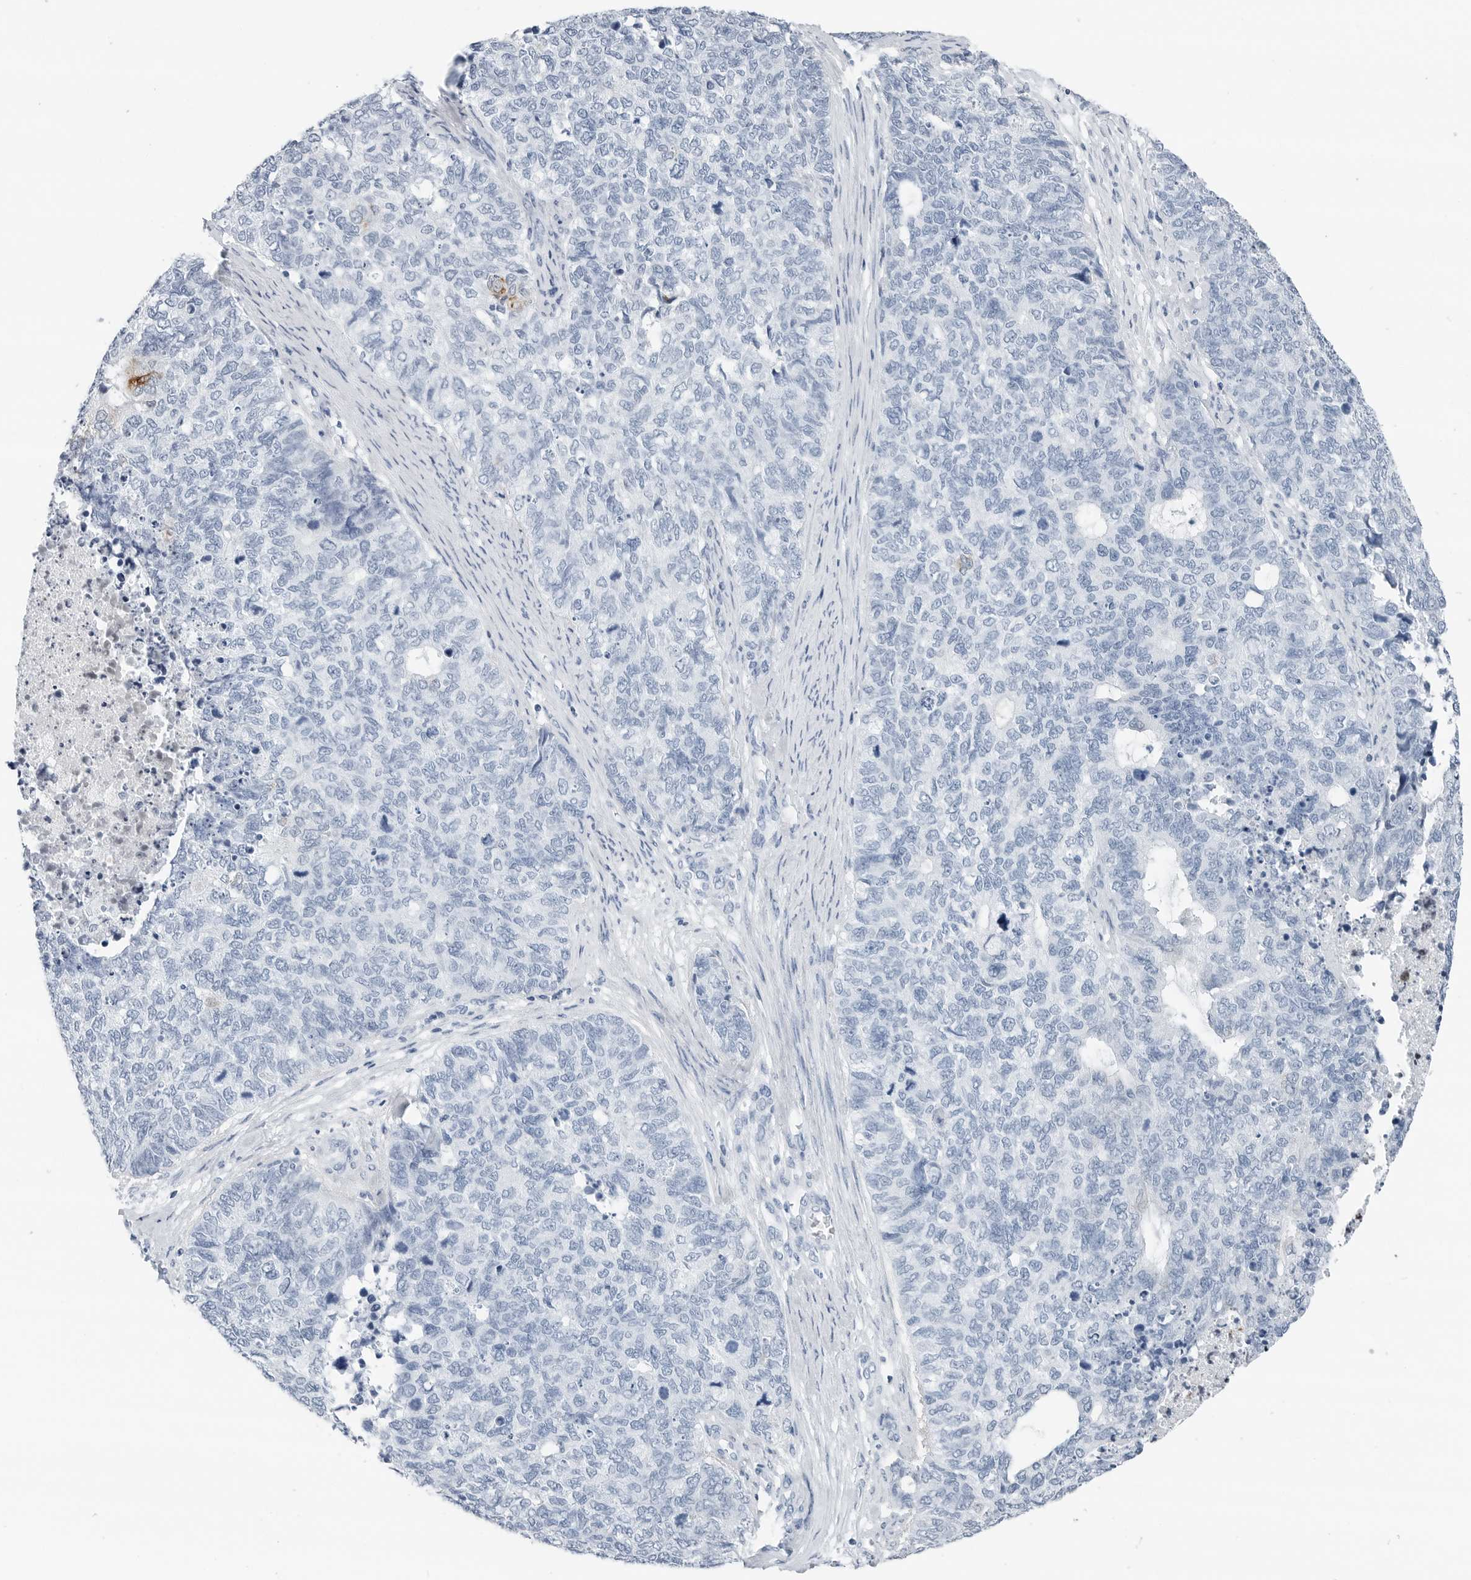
{"staining": {"intensity": "negative", "quantity": "none", "location": "none"}, "tissue": "cervical cancer", "cell_type": "Tumor cells", "image_type": "cancer", "snomed": [{"axis": "morphology", "description": "Squamous cell carcinoma, NOS"}, {"axis": "topography", "description": "Cervix"}], "caption": "This is an immunohistochemistry photomicrograph of cervical cancer. There is no staining in tumor cells.", "gene": "SLPI", "patient": {"sex": "female", "age": 63}}